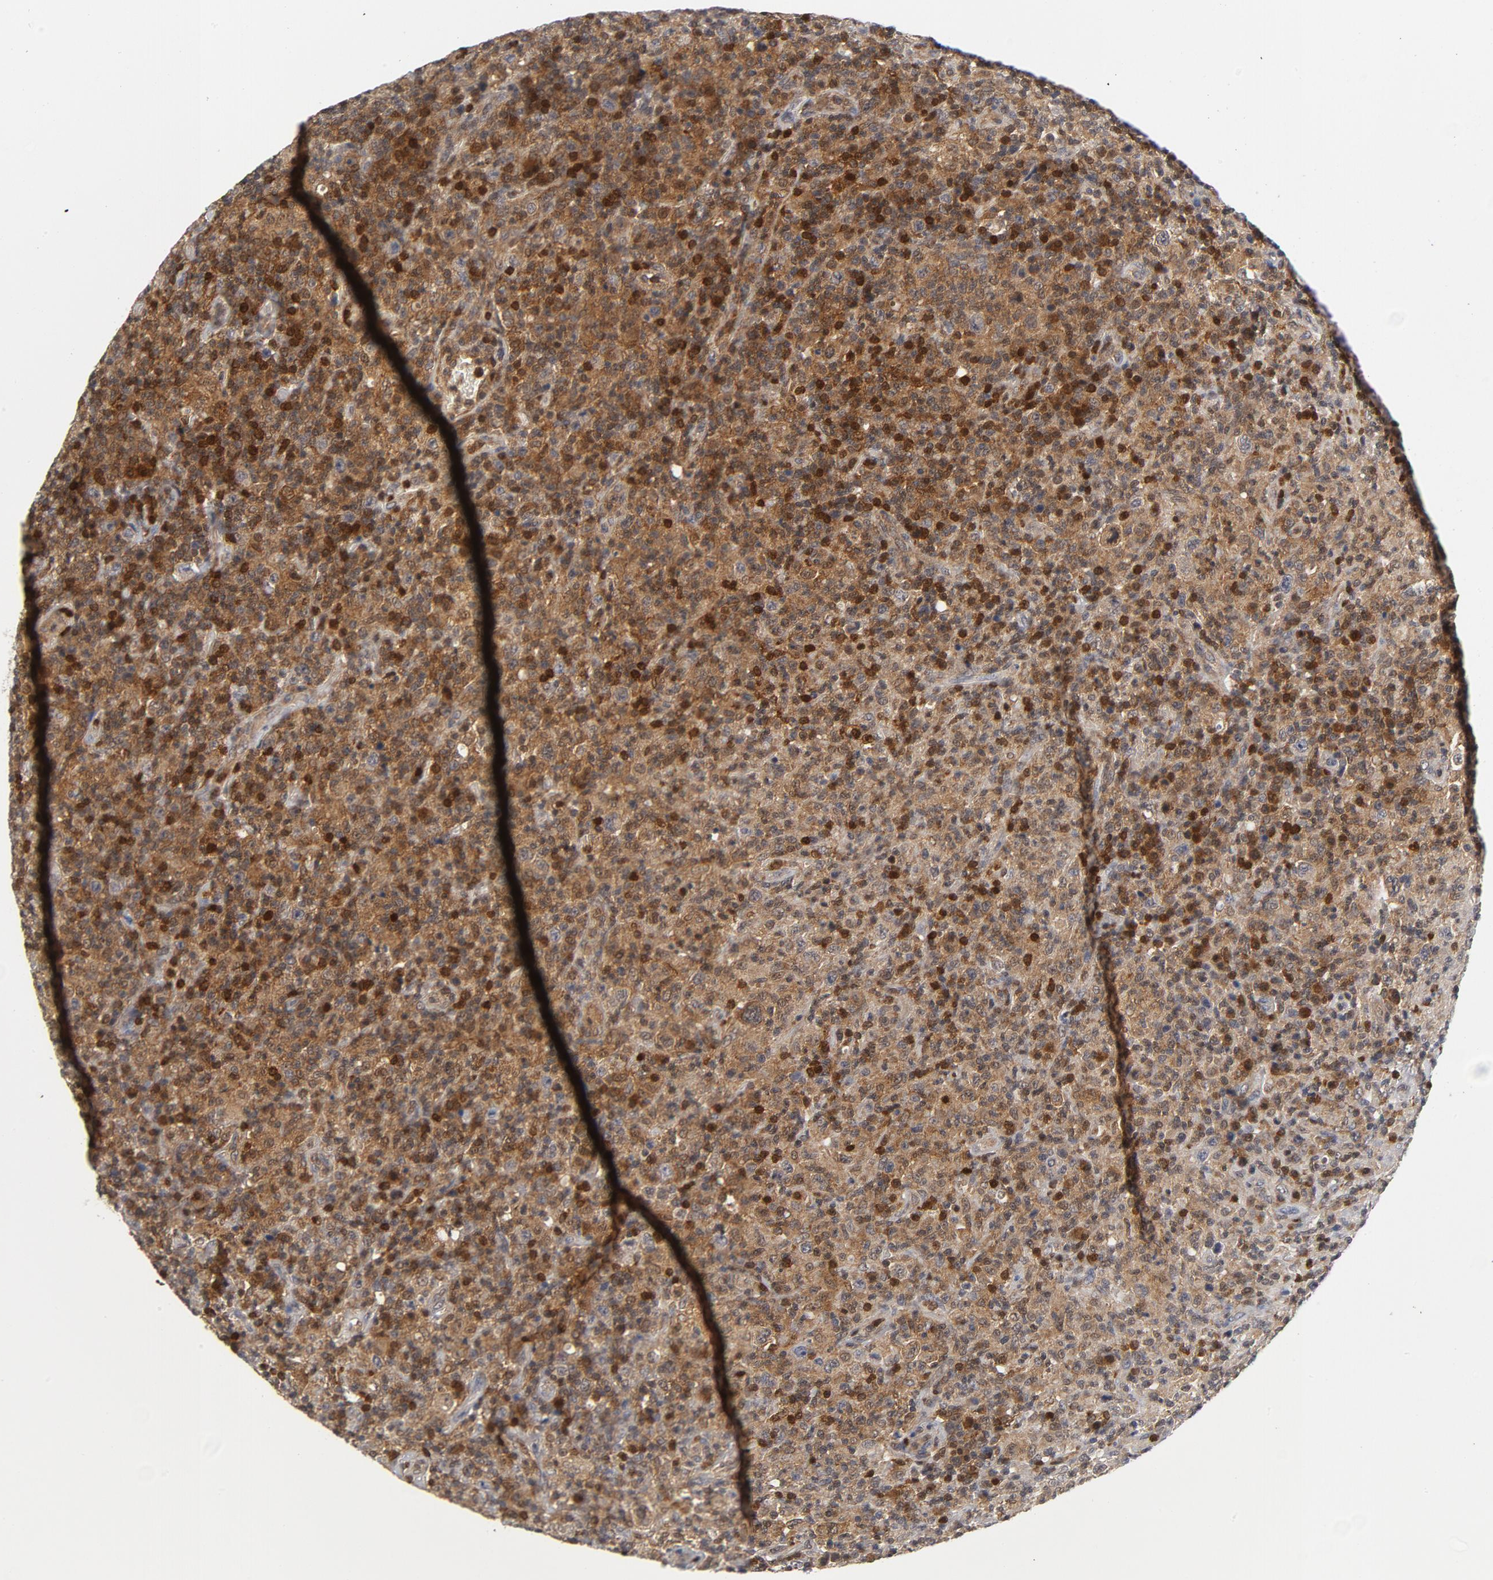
{"staining": {"intensity": "strong", "quantity": ">75%", "location": "cytoplasmic/membranous,nuclear"}, "tissue": "lymphoma", "cell_type": "Tumor cells", "image_type": "cancer", "snomed": [{"axis": "morphology", "description": "Hodgkin's disease, NOS"}, {"axis": "topography", "description": "Lymph node"}], "caption": "Protein expression by IHC reveals strong cytoplasmic/membranous and nuclear positivity in about >75% of tumor cells in Hodgkin's disease. The staining is performed using DAB brown chromogen to label protein expression. The nuclei are counter-stained blue using hematoxylin.", "gene": "TRADD", "patient": {"sex": "male", "age": 65}}